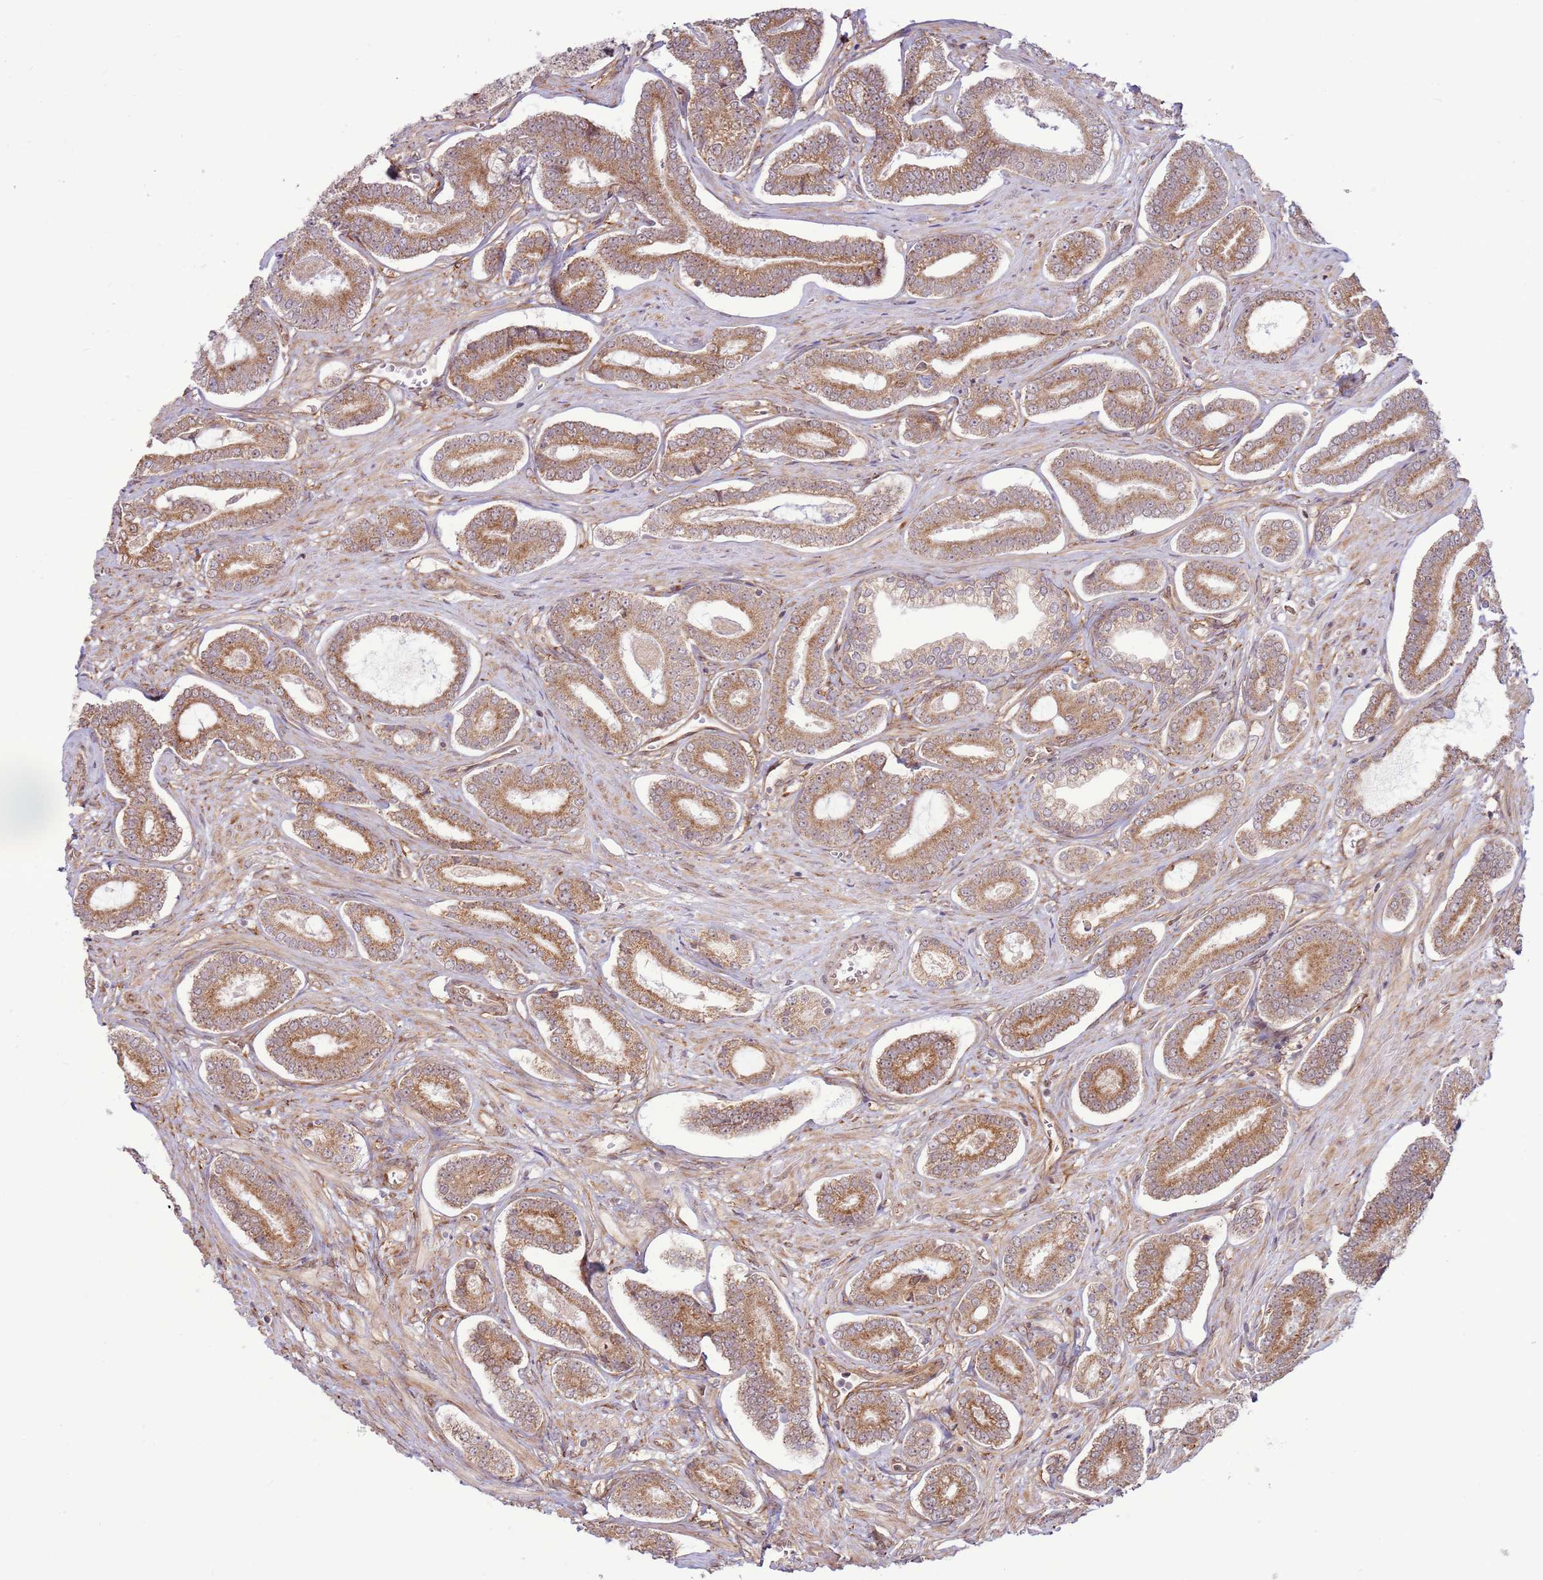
{"staining": {"intensity": "moderate", "quantity": ">75%", "location": "cytoplasmic/membranous"}, "tissue": "prostate cancer", "cell_type": "Tumor cells", "image_type": "cancer", "snomed": [{"axis": "morphology", "description": "Adenocarcinoma, NOS"}, {"axis": "topography", "description": "Prostate and seminal vesicle, NOS"}], "caption": "Approximately >75% of tumor cells in human prostate adenocarcinoma reveal moderate cytoplasmic/membranous protein expression as visualized by brown immunohistochemical staining.", "gene": "DCAF4", "patient": {"sex": "male", "age": 76}}